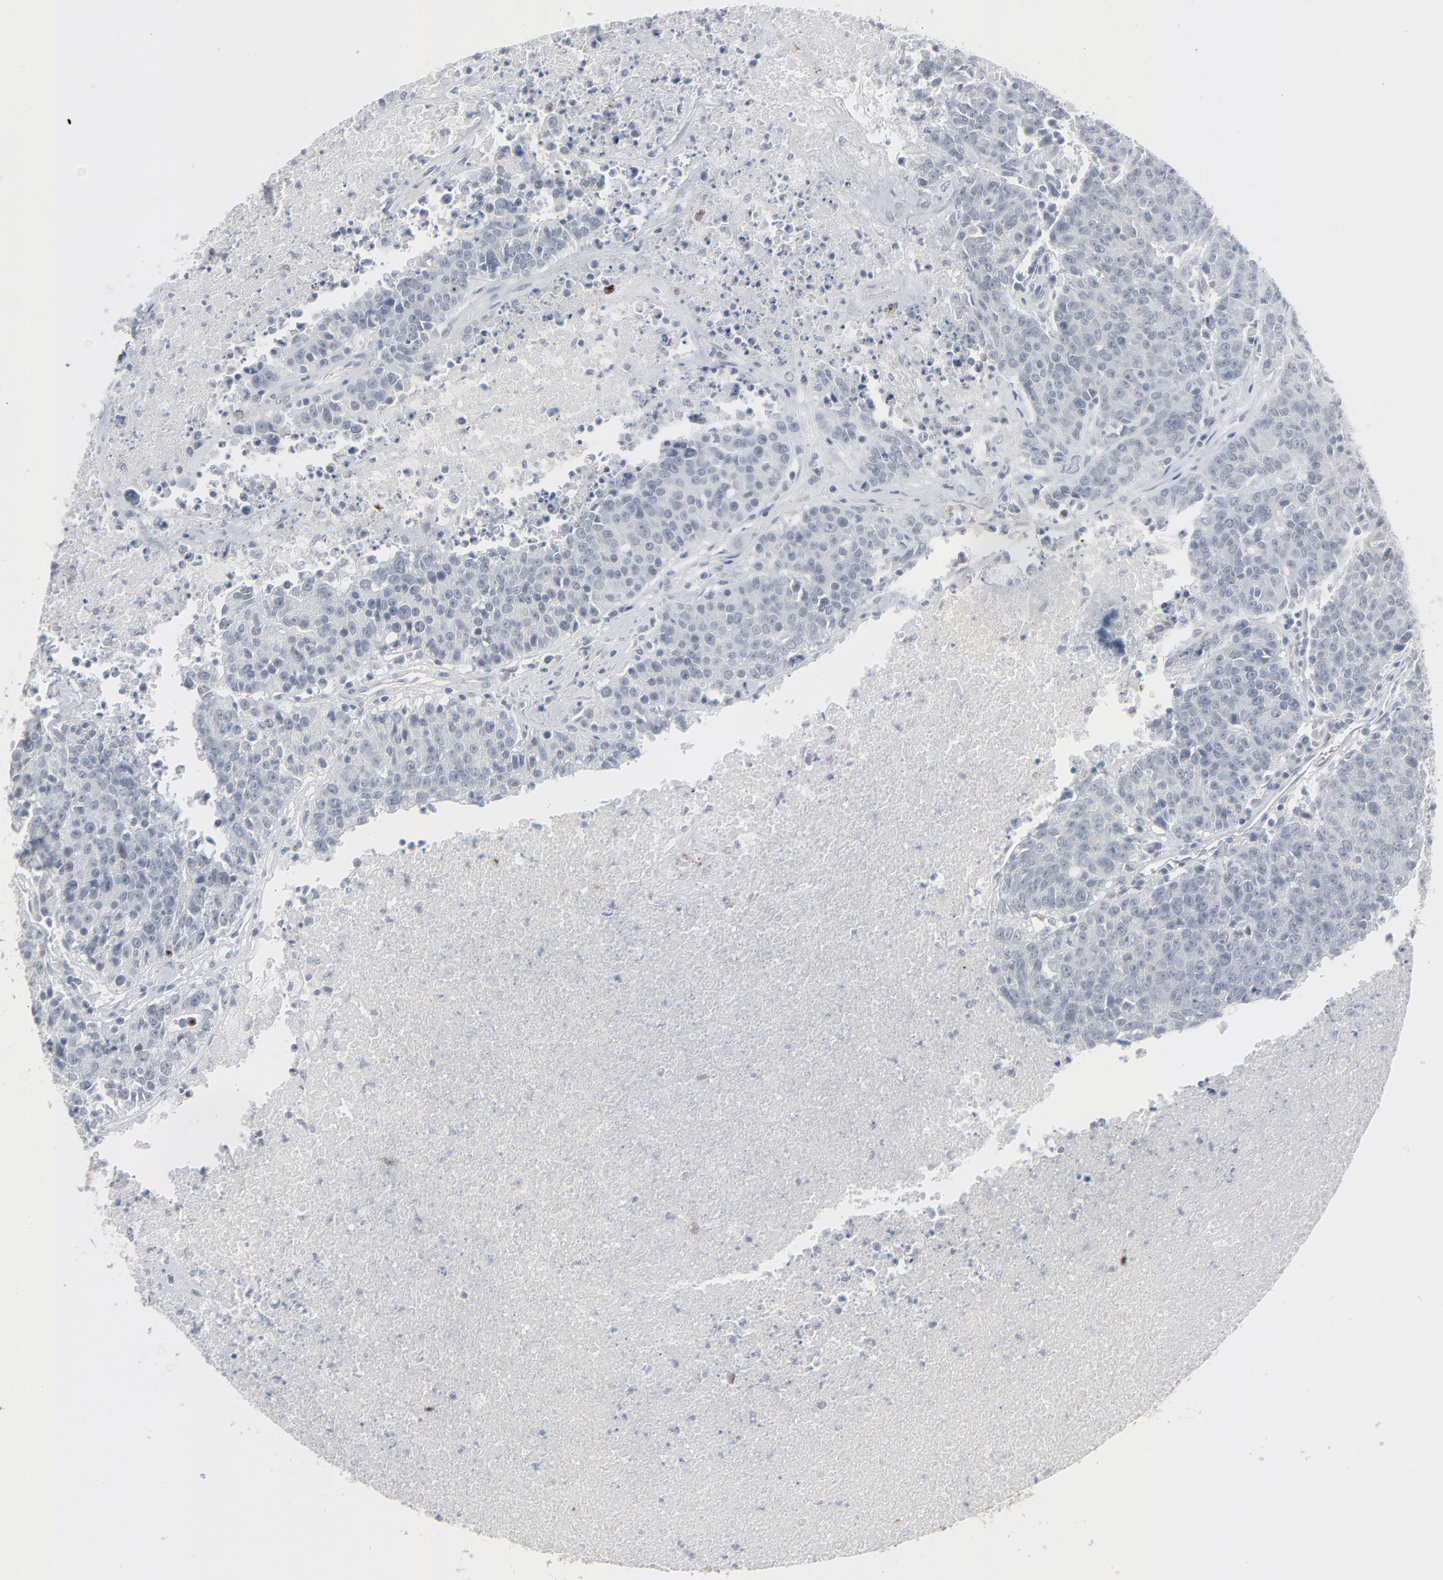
{"staining": {"intensity": "negative", "quantity": "none", "location": "none"}, "tissue": "colorectal cancer", "cell_type": "Tumor cells", "image_type": "cancer", "snomed": [{"axis": "morphology", "description": "Adenocarcinoma, NOS"}, {"axis": "topography", "description": "Colon"}], "caption": "An image of human colorectal cancer (adenocarcinoma) is negative for staining in tumor cells.", "gene": "NEUROD1", "patient": {"sex": "female", "age": 53}}